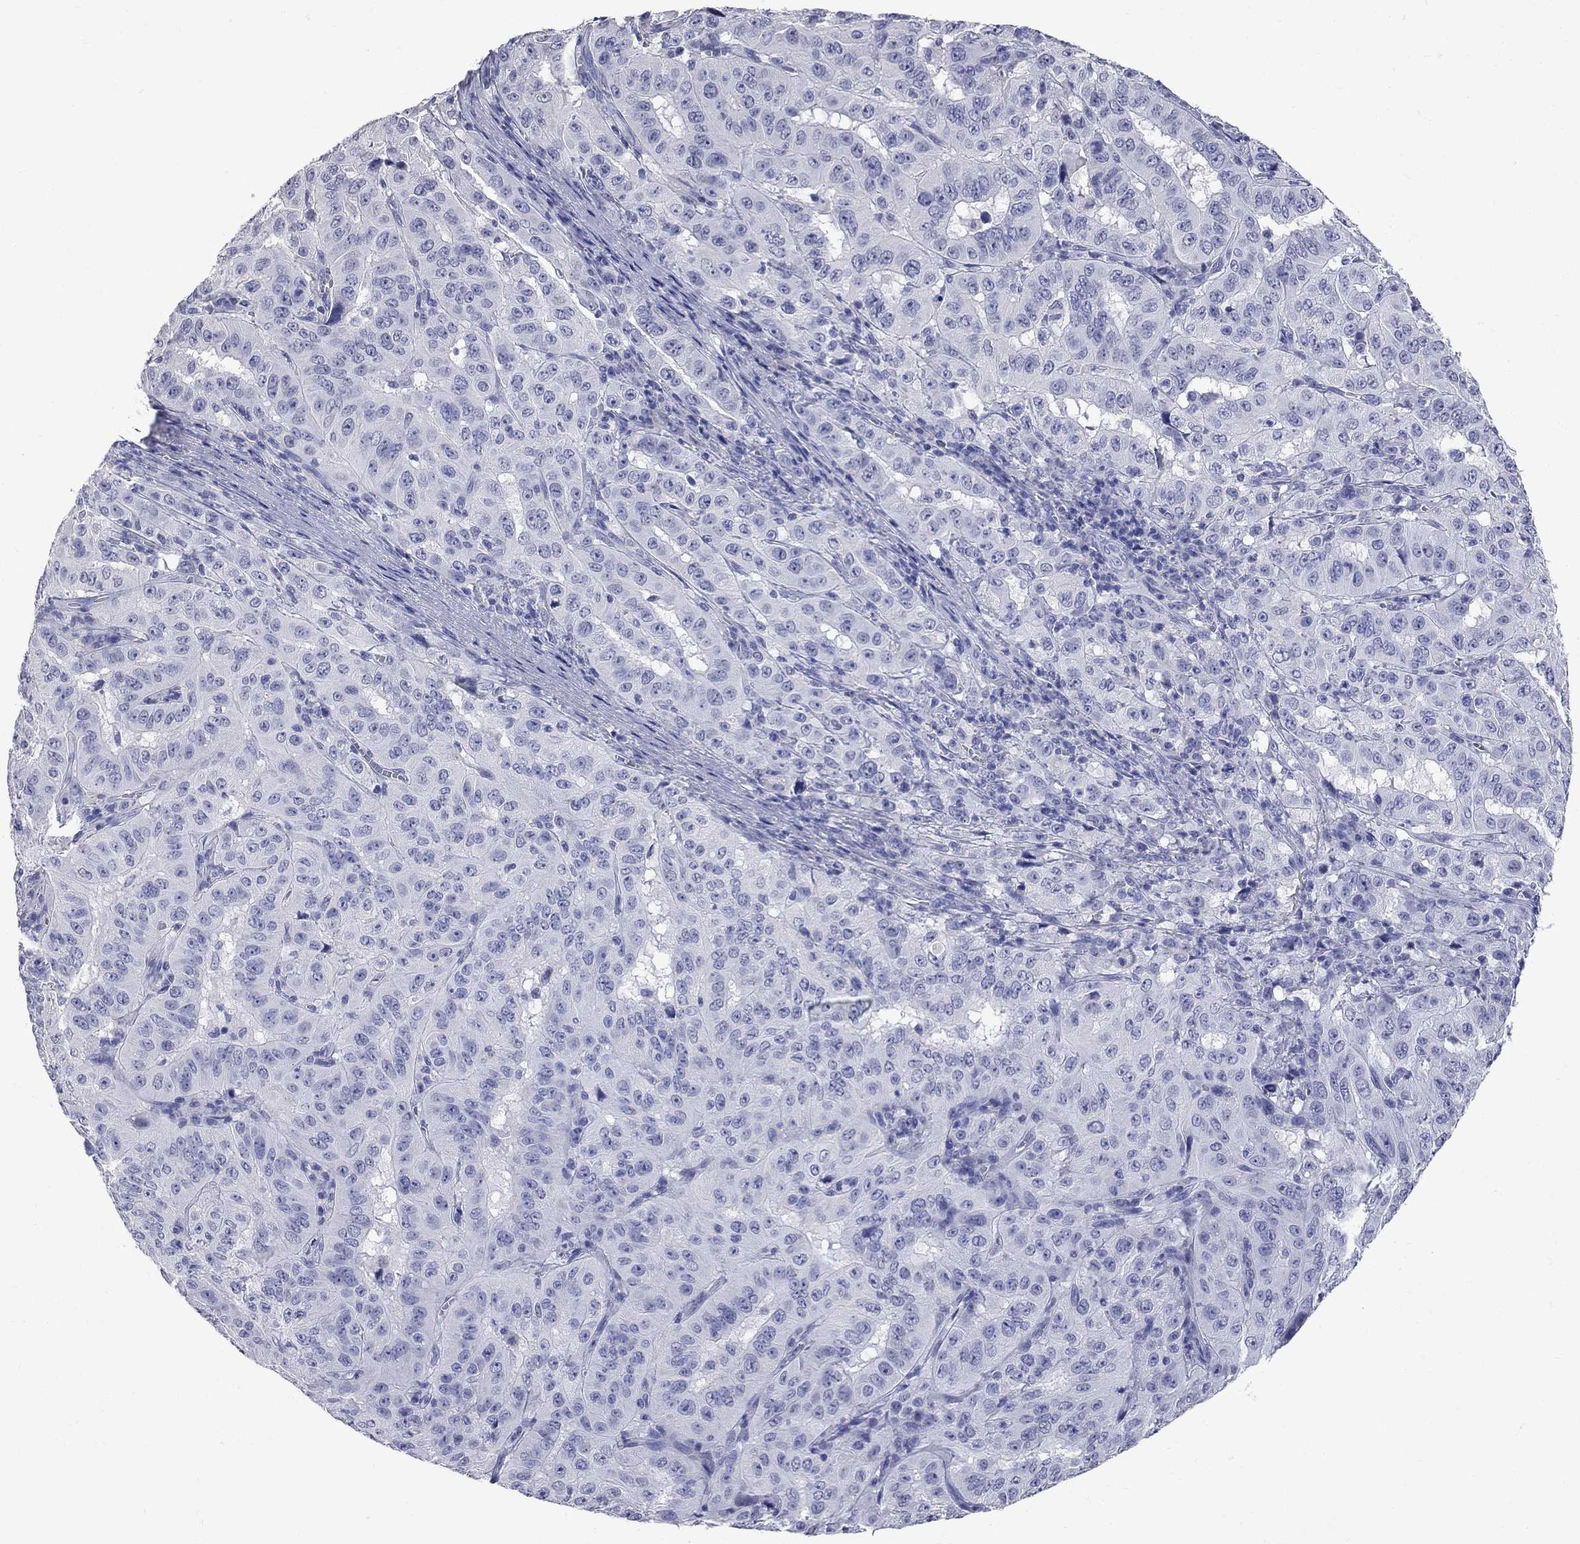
{"staining": {"intensity": "negative", "quantity": "none", "location": "none"}, "tissue": "pancreatic cancer", "cell_type": "Tumor cells", "image_type": "cancer", "snomed": [{"axis": "morphology", "description": "Adenocarcinoma, NOS"}, {"axis": "topography", "description": "Pancreas"}], "caption": "This image is of adenocarcinoma (pancreatic) stained with immunohistochemistry to label a protein in brown with the nuclei are counter-stained blue. There is no positivity in tumor cells.", "gene": "FAM221B", "patient": {"sex": "male", "age": 63}}